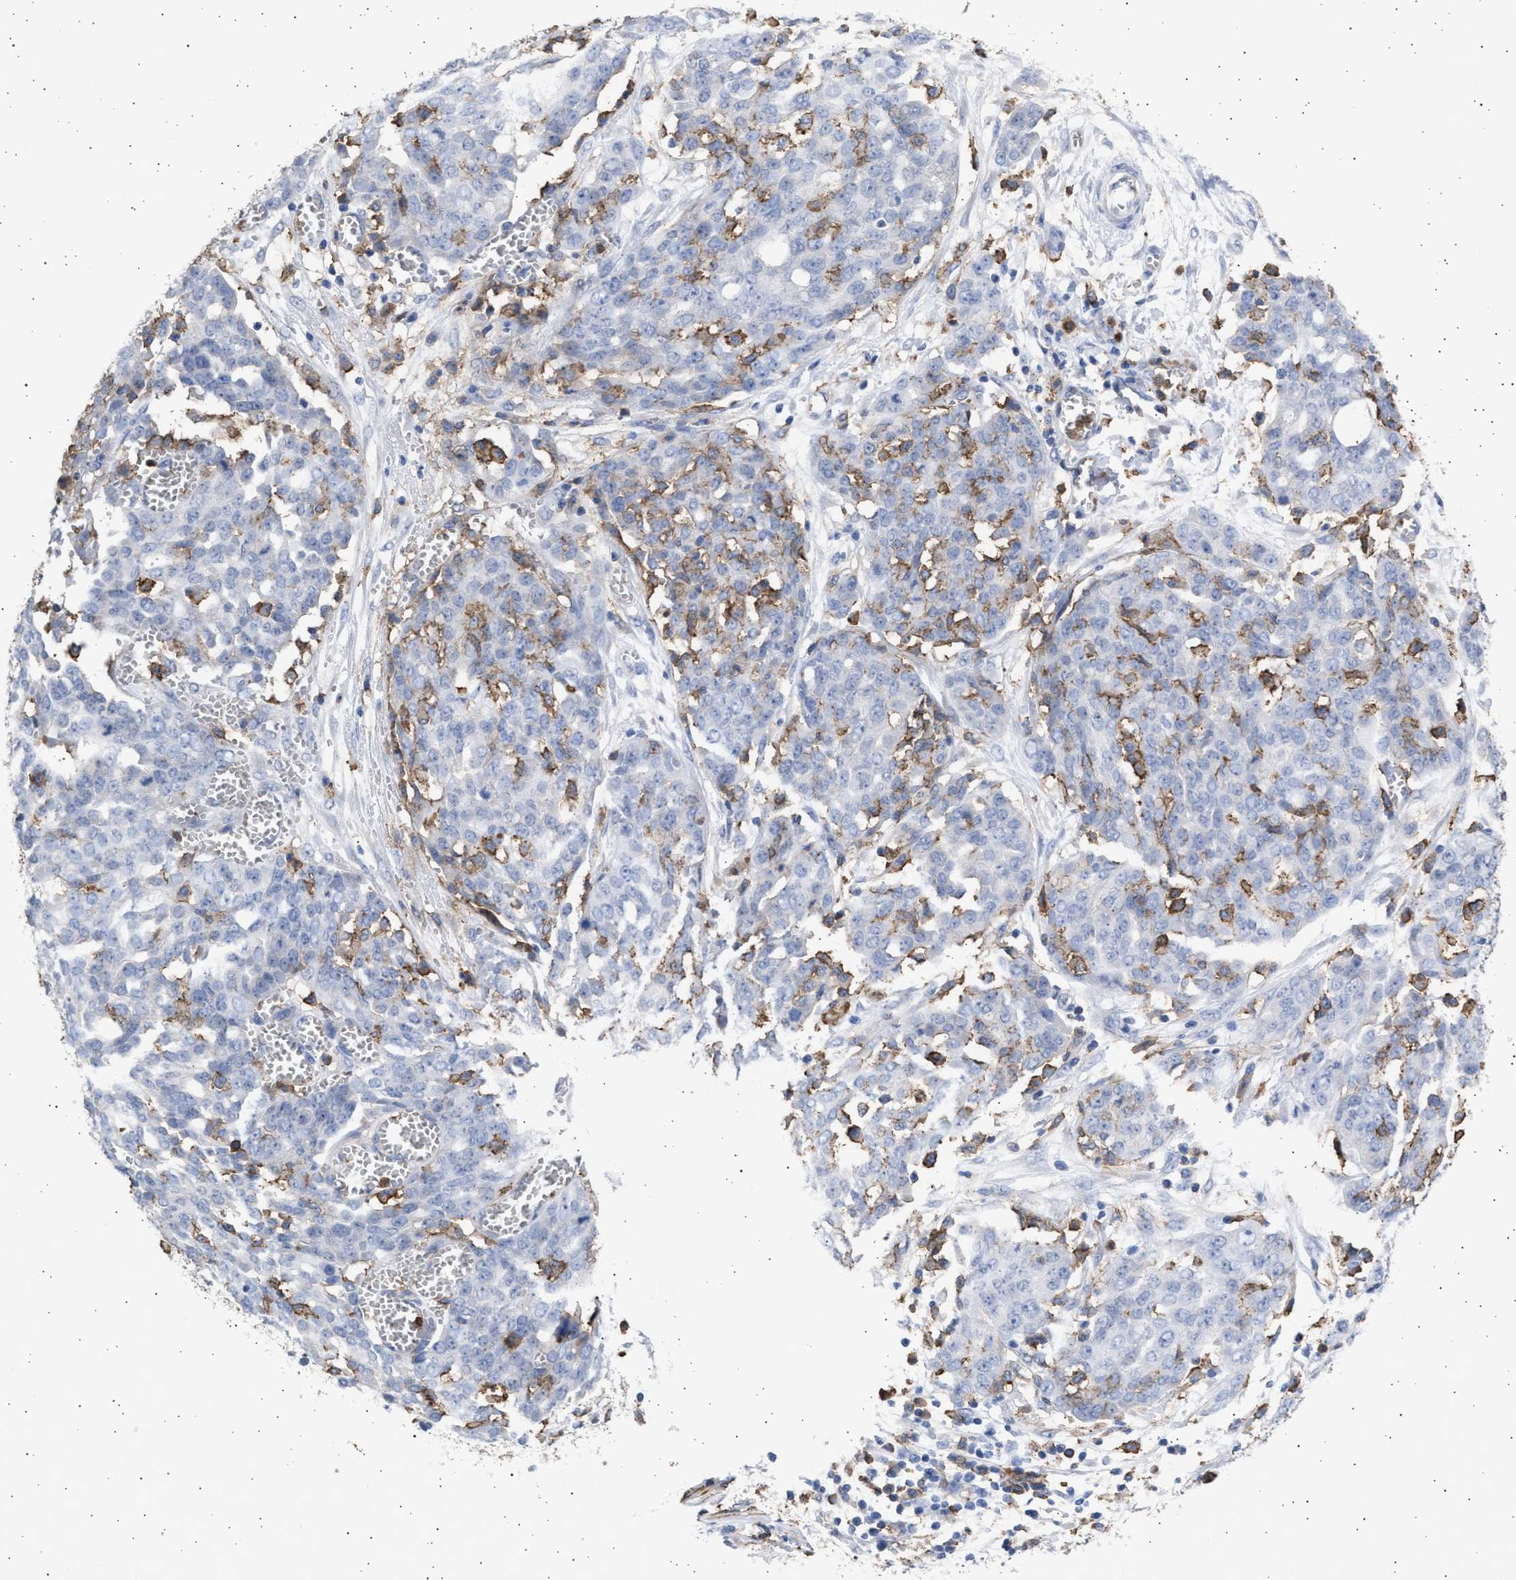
{"staining": {"intensity": "negative", "quantity": "none", "location": "none"}, "tissue": "ovarian cancer", "cell_type": "Tumor cells", "image_type": "cancer", "snomed": [{"axis": "morphology", "description": "Cystadenocarcinoma, serous, NOS"}, {"axis": "topography", "description": "Soft tissue"}, {"axis": "topography", "description": "Ovary"}], "caption": "DAB (3,3'-diaminobenzidine) immunohistochemical staining of human ovarian cancer demonstrates no significant expression in tumor cells.", "gene": "FCER1A", "patient": {"sex": "female", "age": 57}}